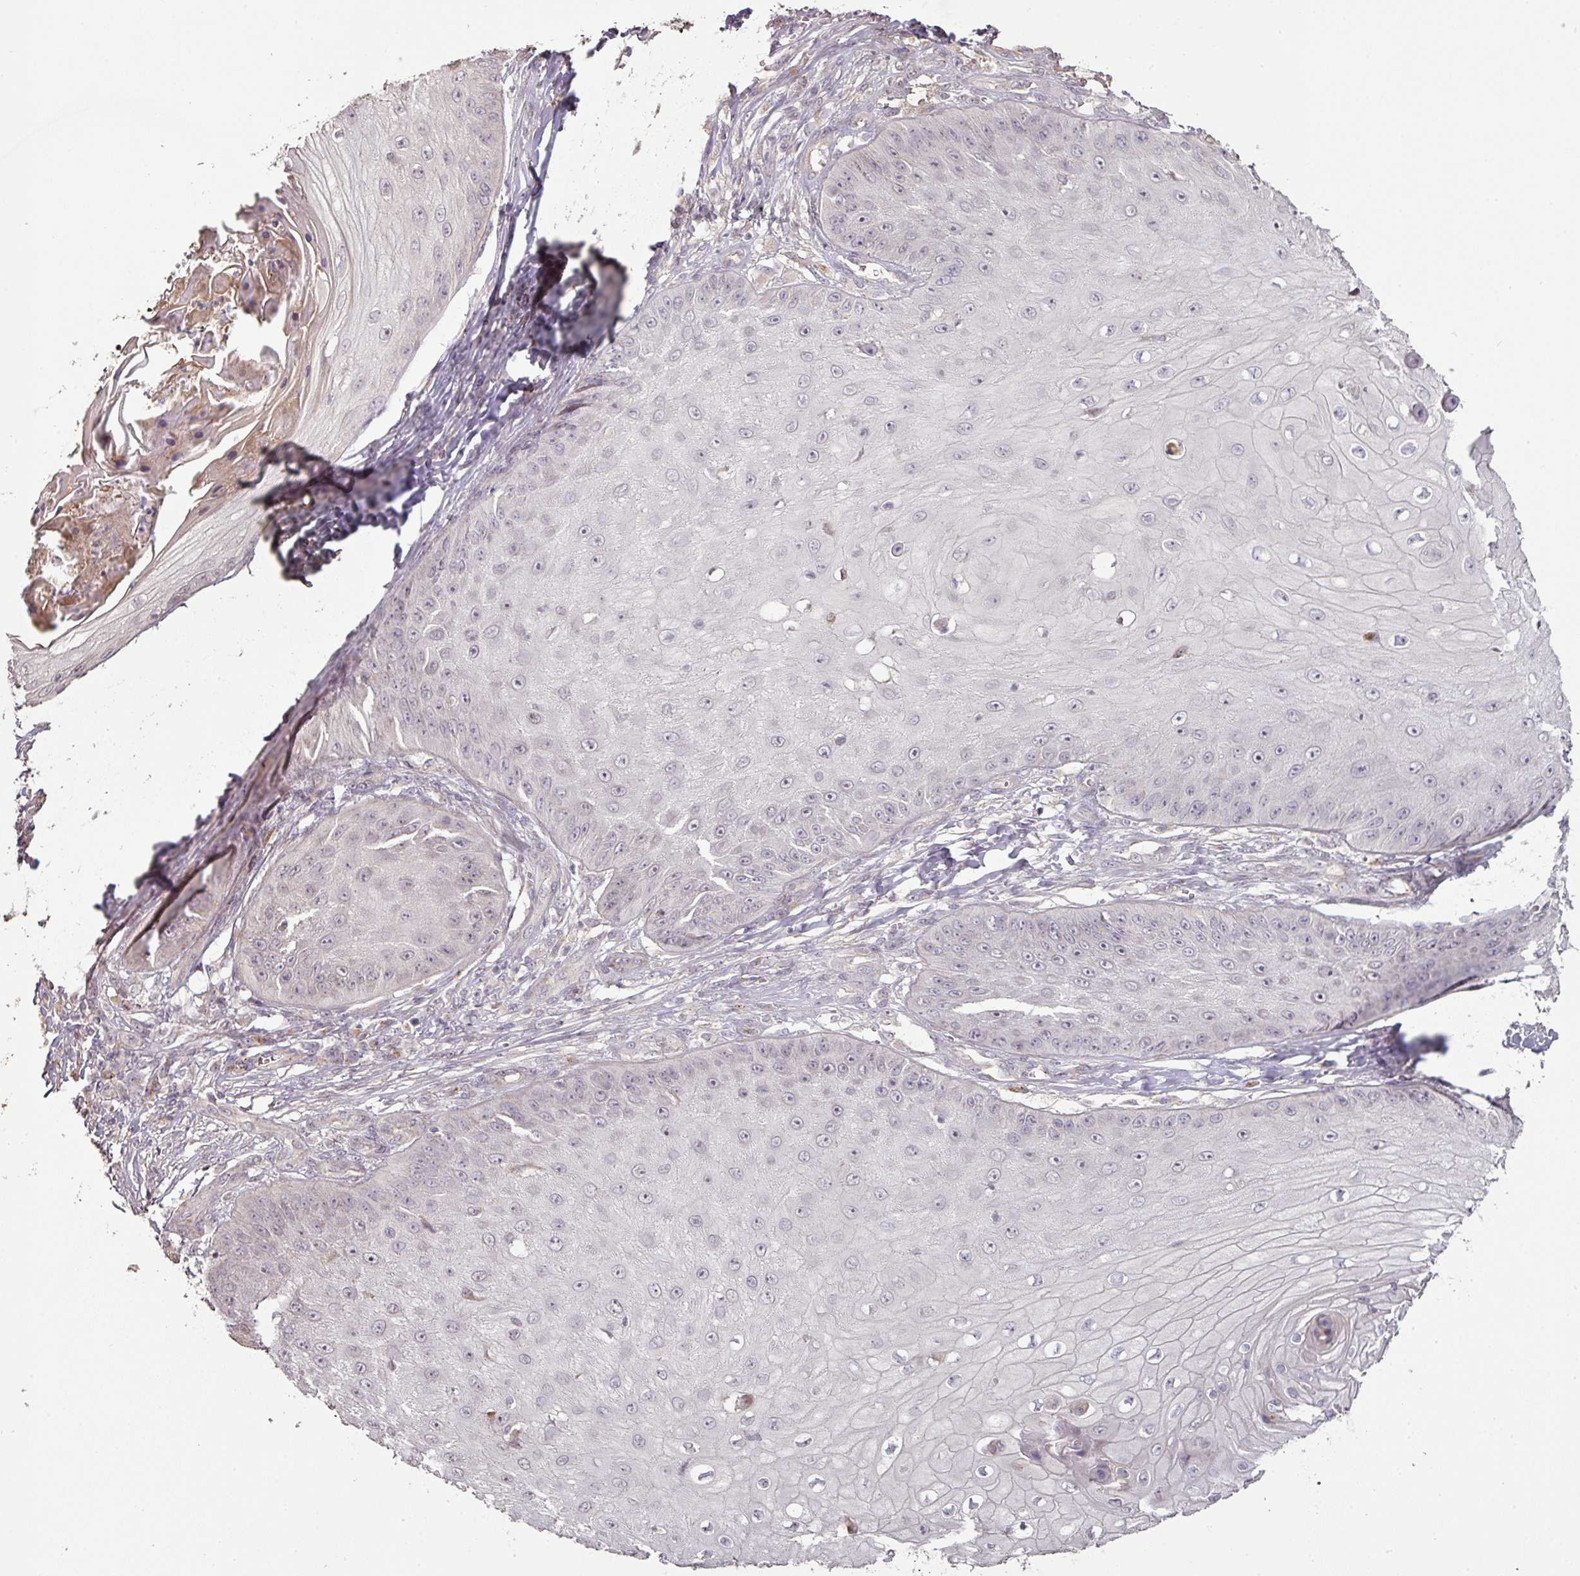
{"staining": {"intensity": "negative", "quantity": "none", "location": "none"}, "tissue": "skin cancer", "cell_type": "Tumor cells", "image_type": "cancer", "snomed": [{"axis": "morphology", "description": "Squamous cell carcinoma, NOS"}, {"axis": "topography", "description": "Skin"}], "caption": "DAB immunohistochemical staining of skin cancer (squamous cell carcinoma) exhibits no significant staining in tumor cells.", "gene": "CXCR5", "patient": {"sex": "male", "age": 70}}